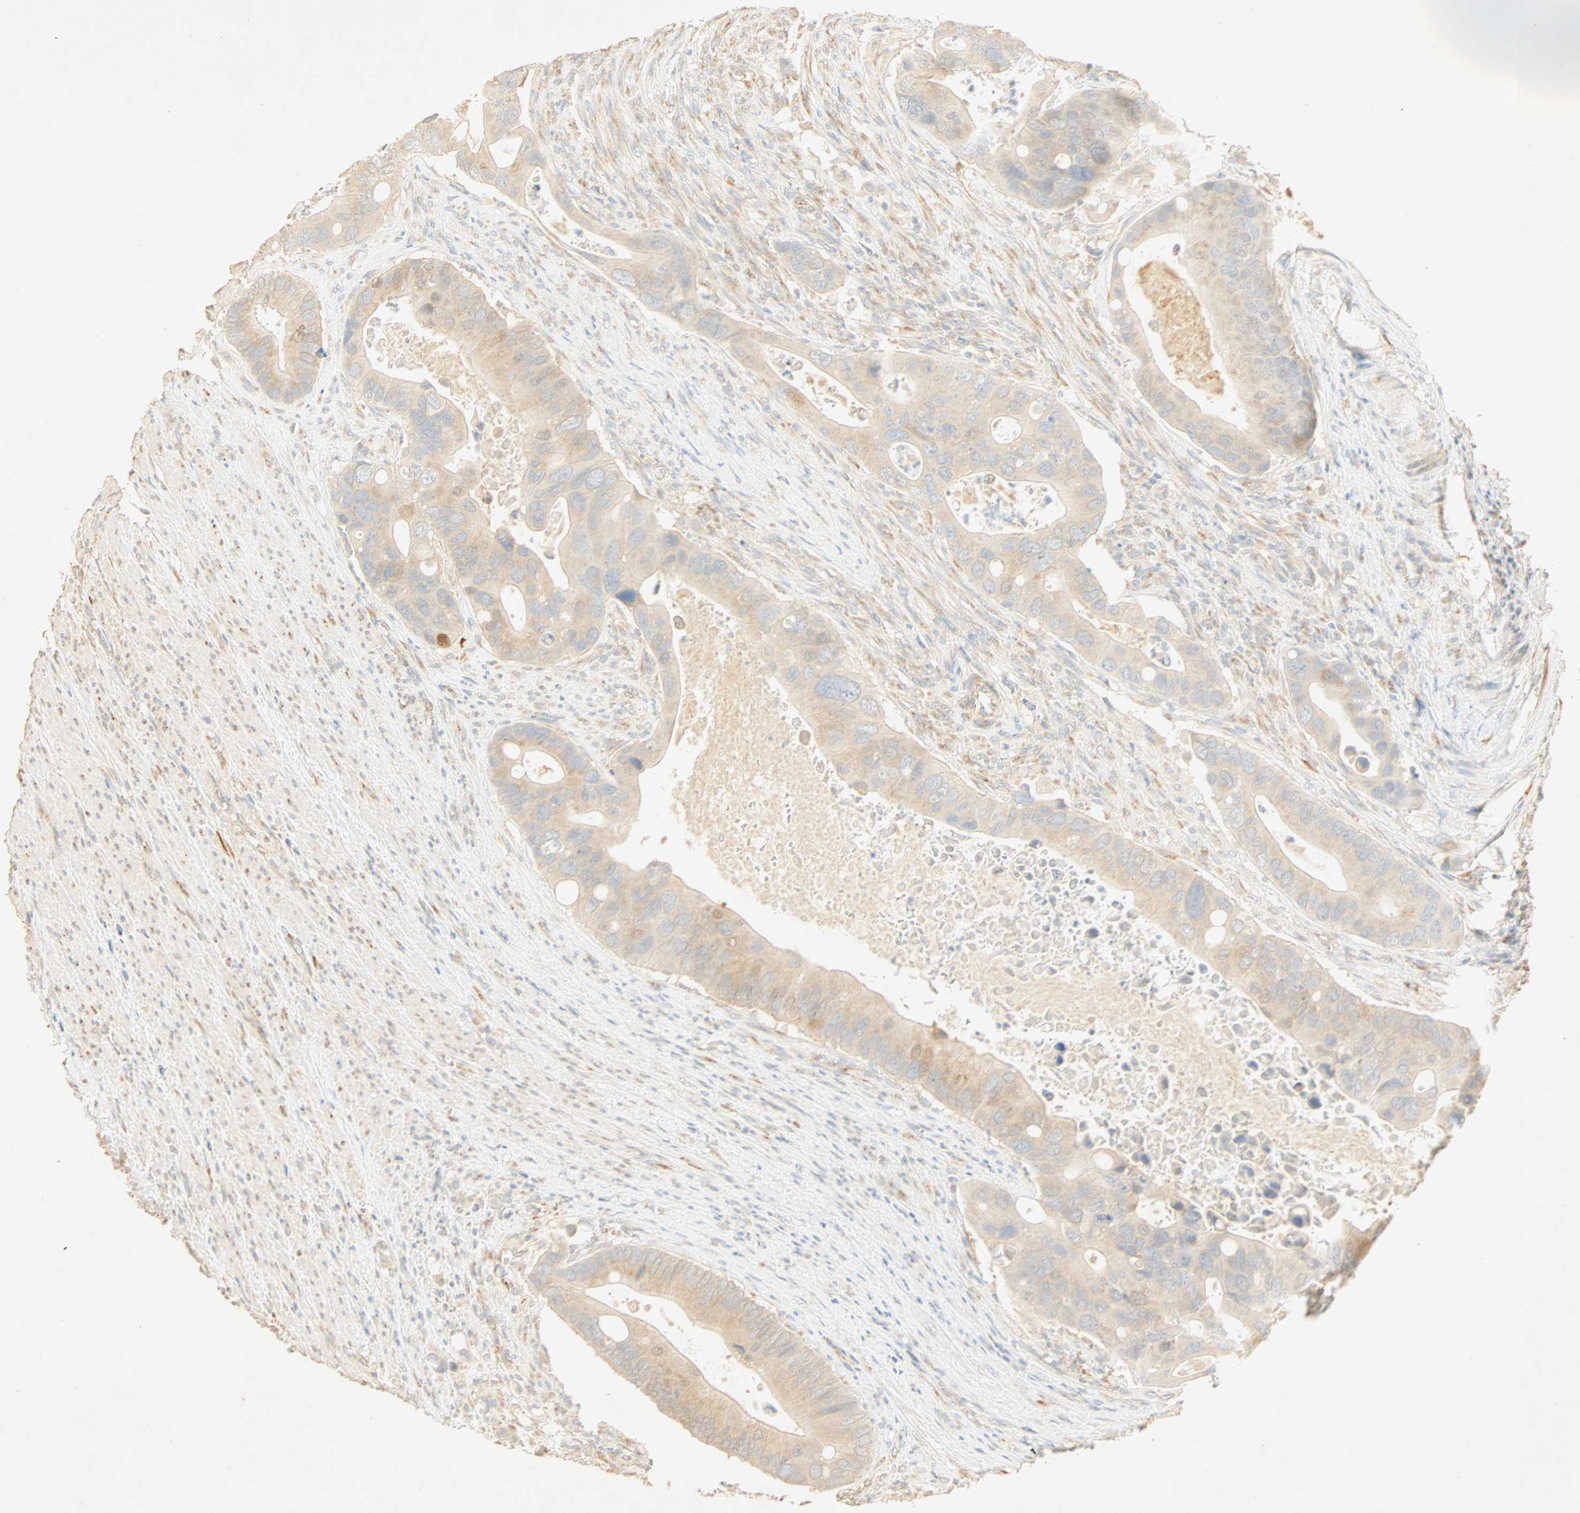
{"staining": {"intensity": "moderate", "quantity": "25%-75%", "location": "cytoplasmic/membranous"}, "tissue": "colorectal cancer", "cell_type": "Tumor cells", "image_type": "cancer", "snomed": [{"axis": "morphology", "description": "Adenocarcinoma, NOS"}, {"axis": "topography", "description": "Rectum"}], "caption": "Adenocarcinoma (colorectal) stained with a protein marker displays moderate staining in tumor cells.", "gene": "SELENBP1", "patient": {"sex": "female", "age": 57}}